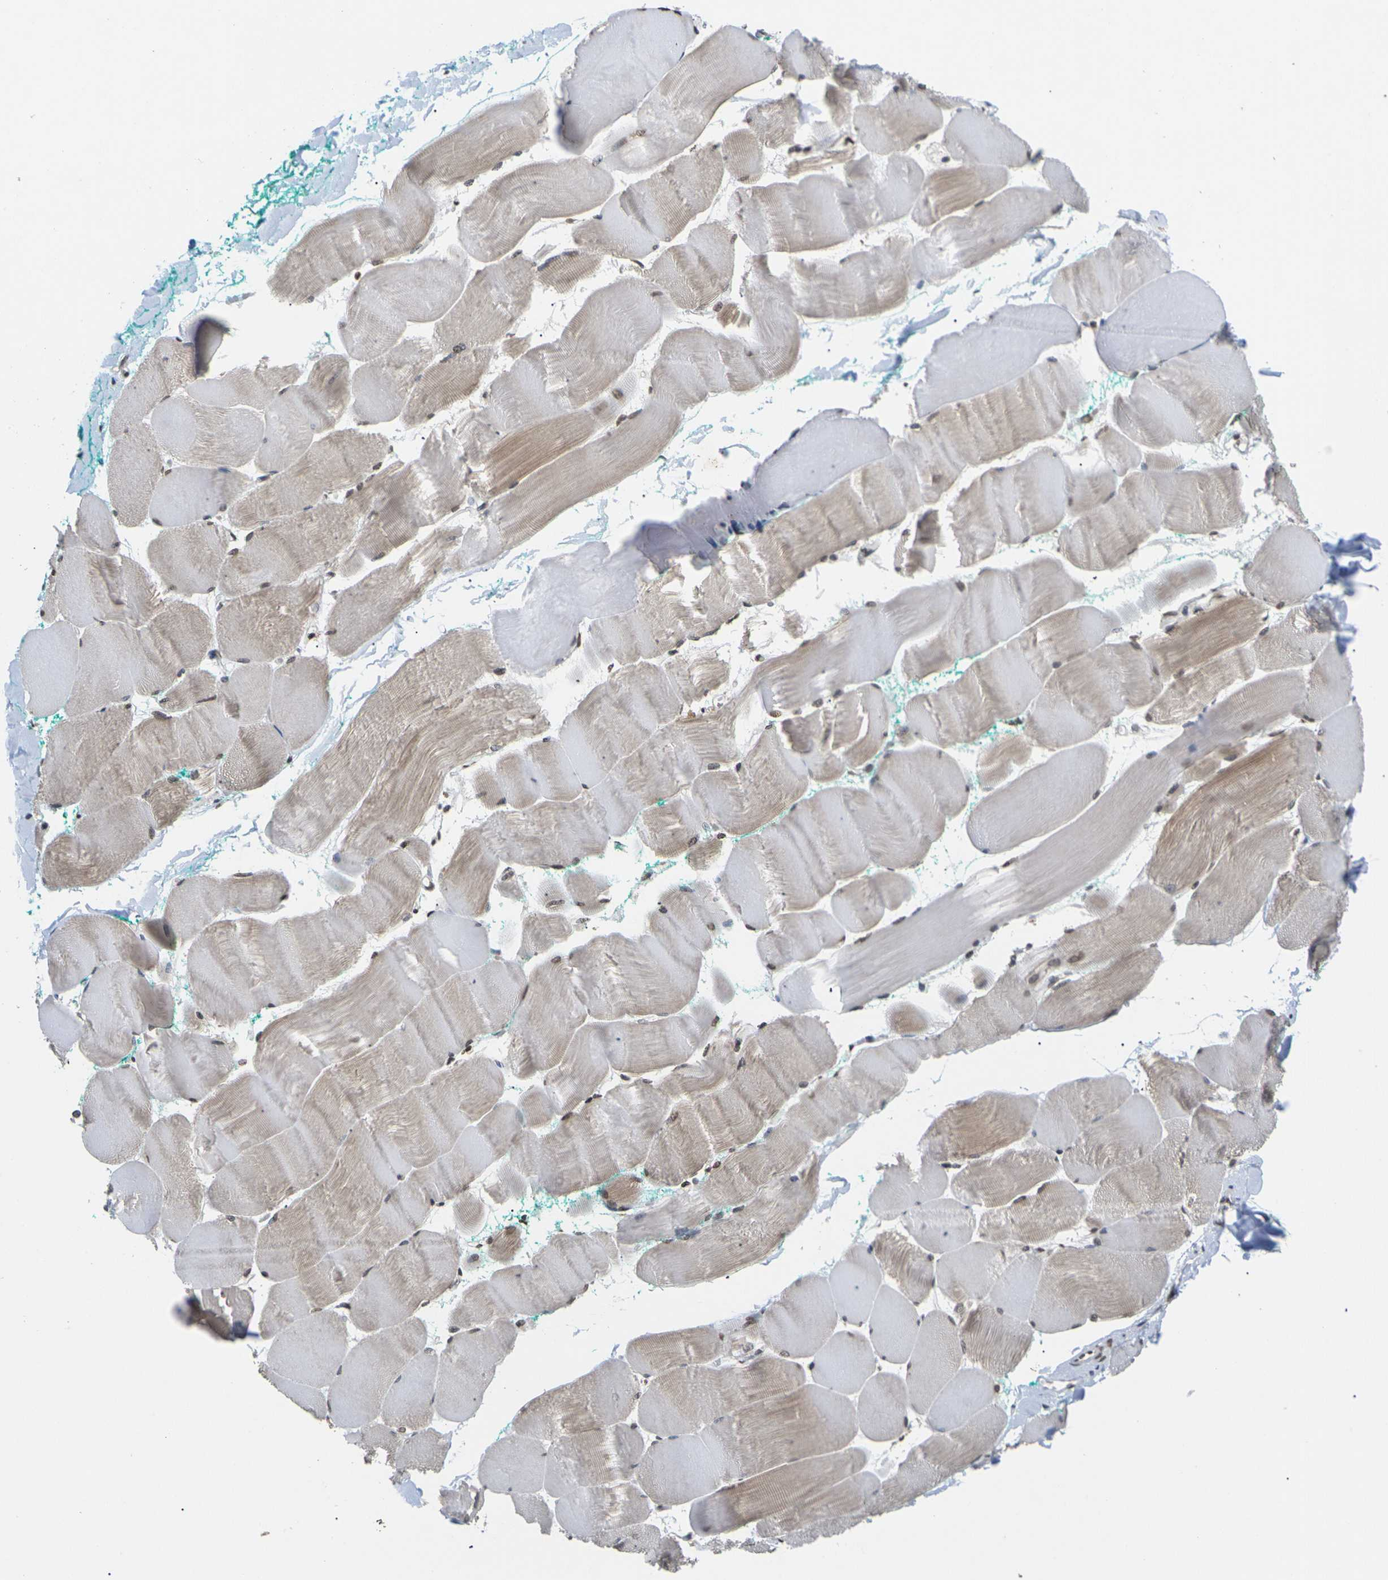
{"staining": {"intensity": "moderate", "quantity": ">75%", "location": "cytoplasmic/membranous,nuclear"}, "tissue": "skeletal muscle", "cell_type": "Myocytes", "image_type": "normal", "snomed": [{"axis": "morphology", "description": "Normal tissue, NOS"}, {"axis": "morphology", "description": "Squamous cell carcinoma, NOS"}, {"axis": "topography", "description": "Skeletal muscle"}], "caption": "Moderate cytoplasmic/membranous,nuclear positivity for a protein is seen in approximately >75% of myocytes of benign skeletal muscle using immunohistochemistry.", "gene": "ETV5", "patient": {"sex": "male", "age": 51}}